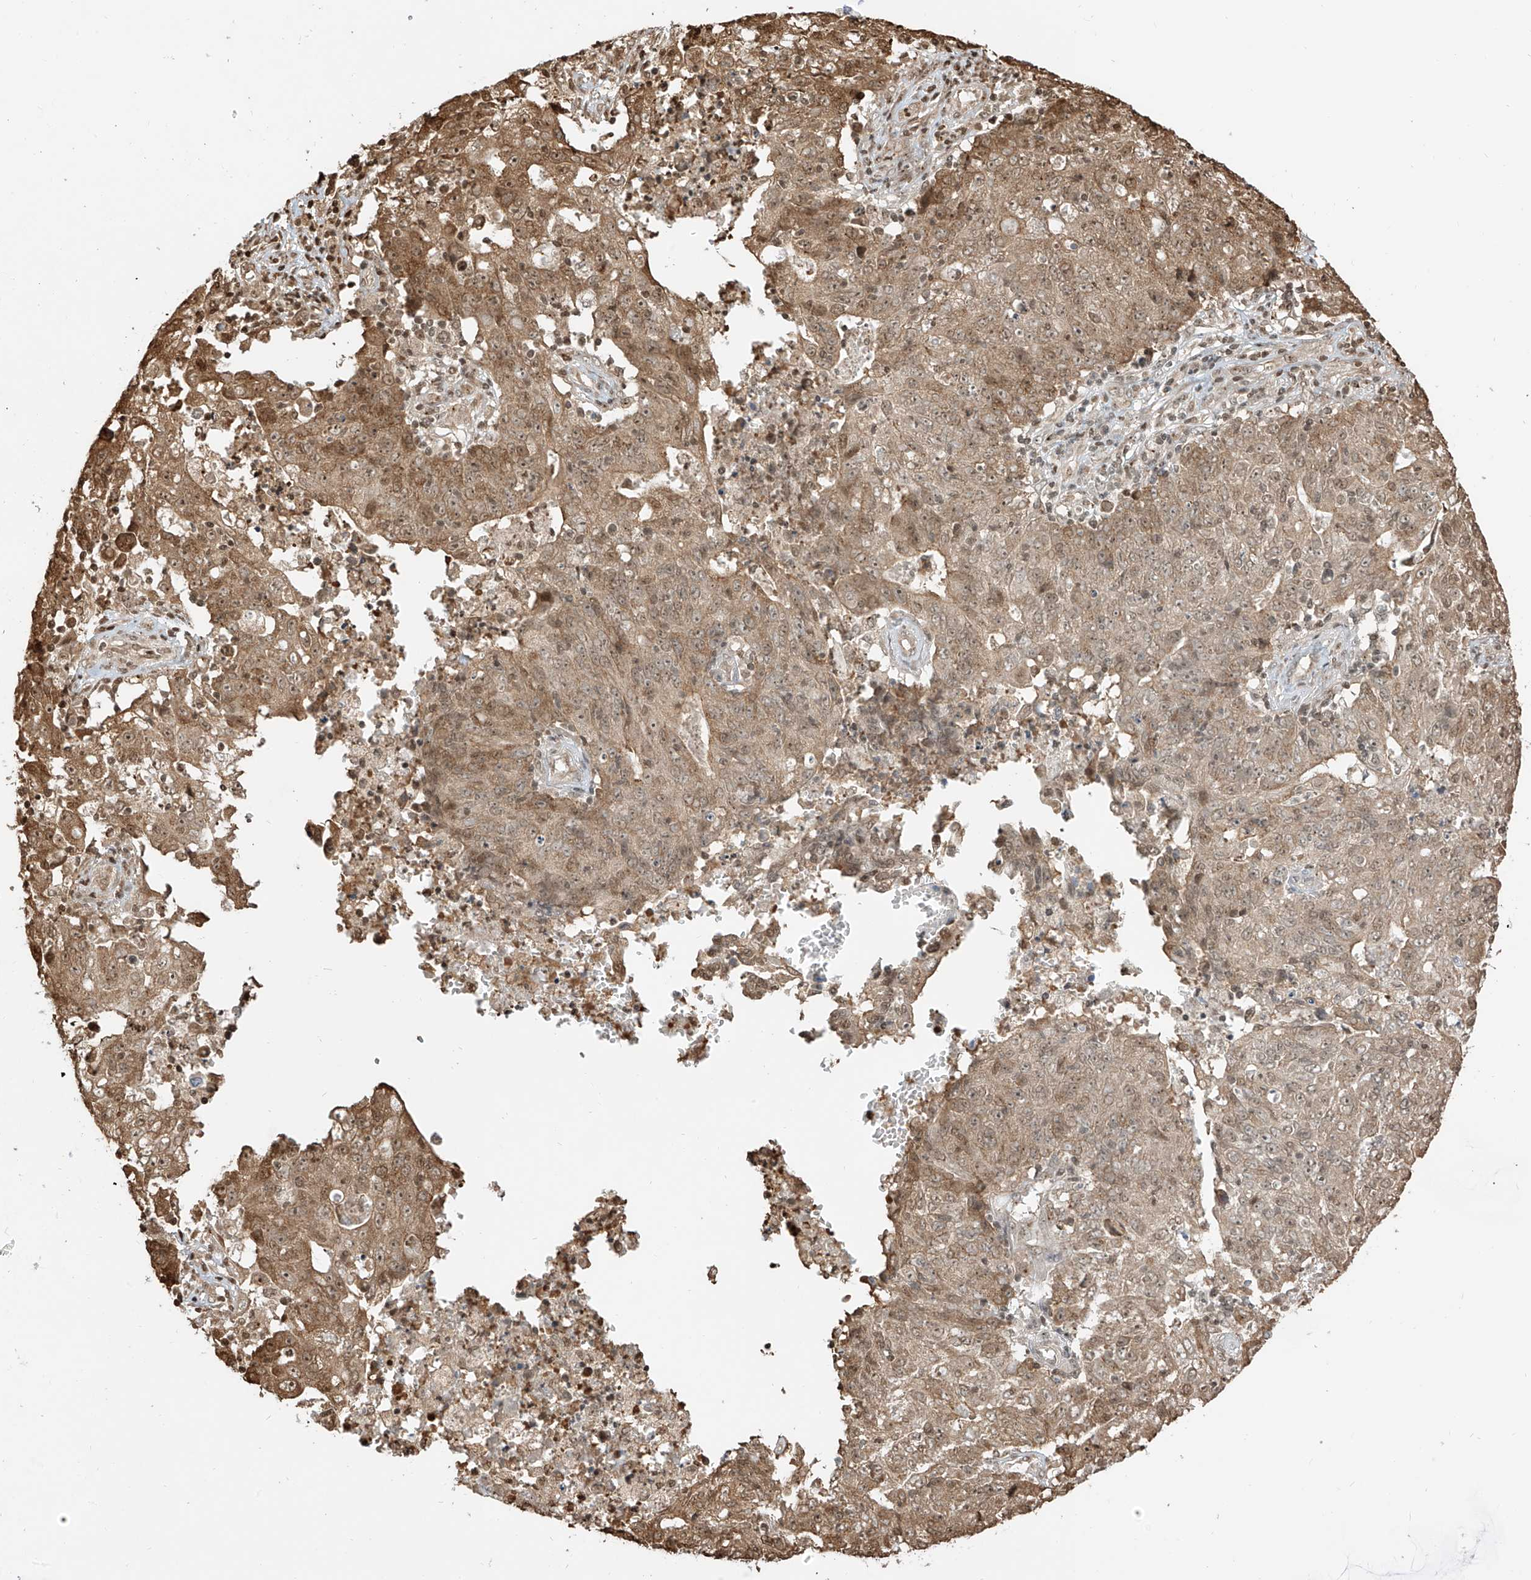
{"staining": {"intensity": "moderate", "quantity": "25%-75%", "location": "cytoplasmic/membranous"}, "tissue": "ovarian cancer", "cell_type": "Tumor cells", "image_type": "cancer", "snomed": [{"axis": "morphology", "description": "Carcinoma, endometroid"}, {"axis": "topography", "description": "Ovary"}], "caption": "Ovarian cancer (endometroid carcinoma) stained with IHC displays moderate cytoplasmic/membranous positivity in approximately 25%-75% of tumor cells.", "gene": "VMP1", "patient": {"sex": "female", "age": 42}}